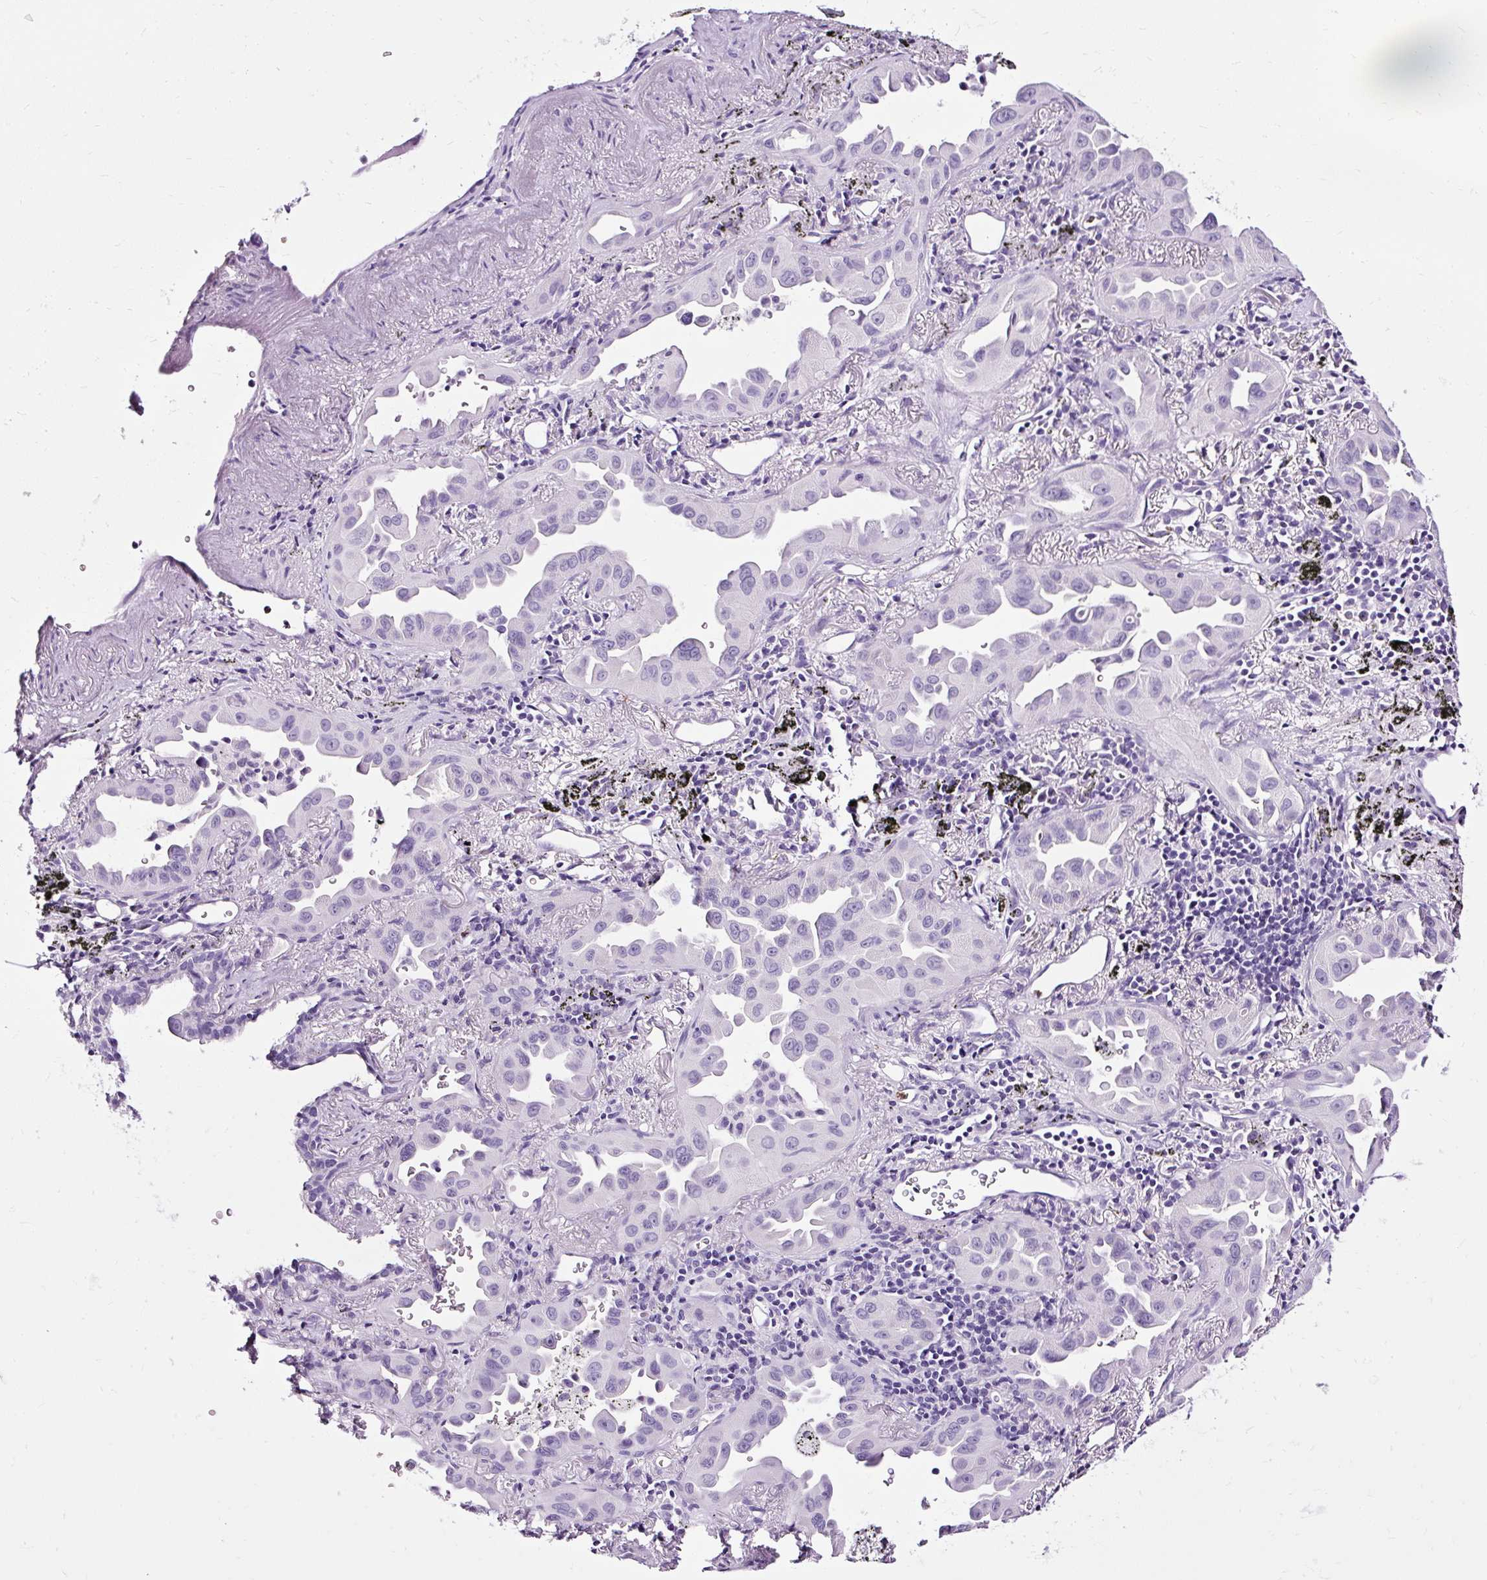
{"staining": {"intensity": "negative", "quantity": "none", "location": "none"}, "tissue": "lung cancer", "cell_type": "Tumor cells", "image_type": "cancer", "snomed": [{"axis": "morphology", "description": "Adenocarcinoma, NOS"}, {"axis": "topography", "description": "Lung"}], "caption": "An immunohistochemistry (IHC) micrograph of adenocarcinoma (lung) is shown. There is no staining in tumor cells of adenocarcinoma (lung).", "gene": "SLC7A8", "patient": {"sex": "male", "age": 68}}